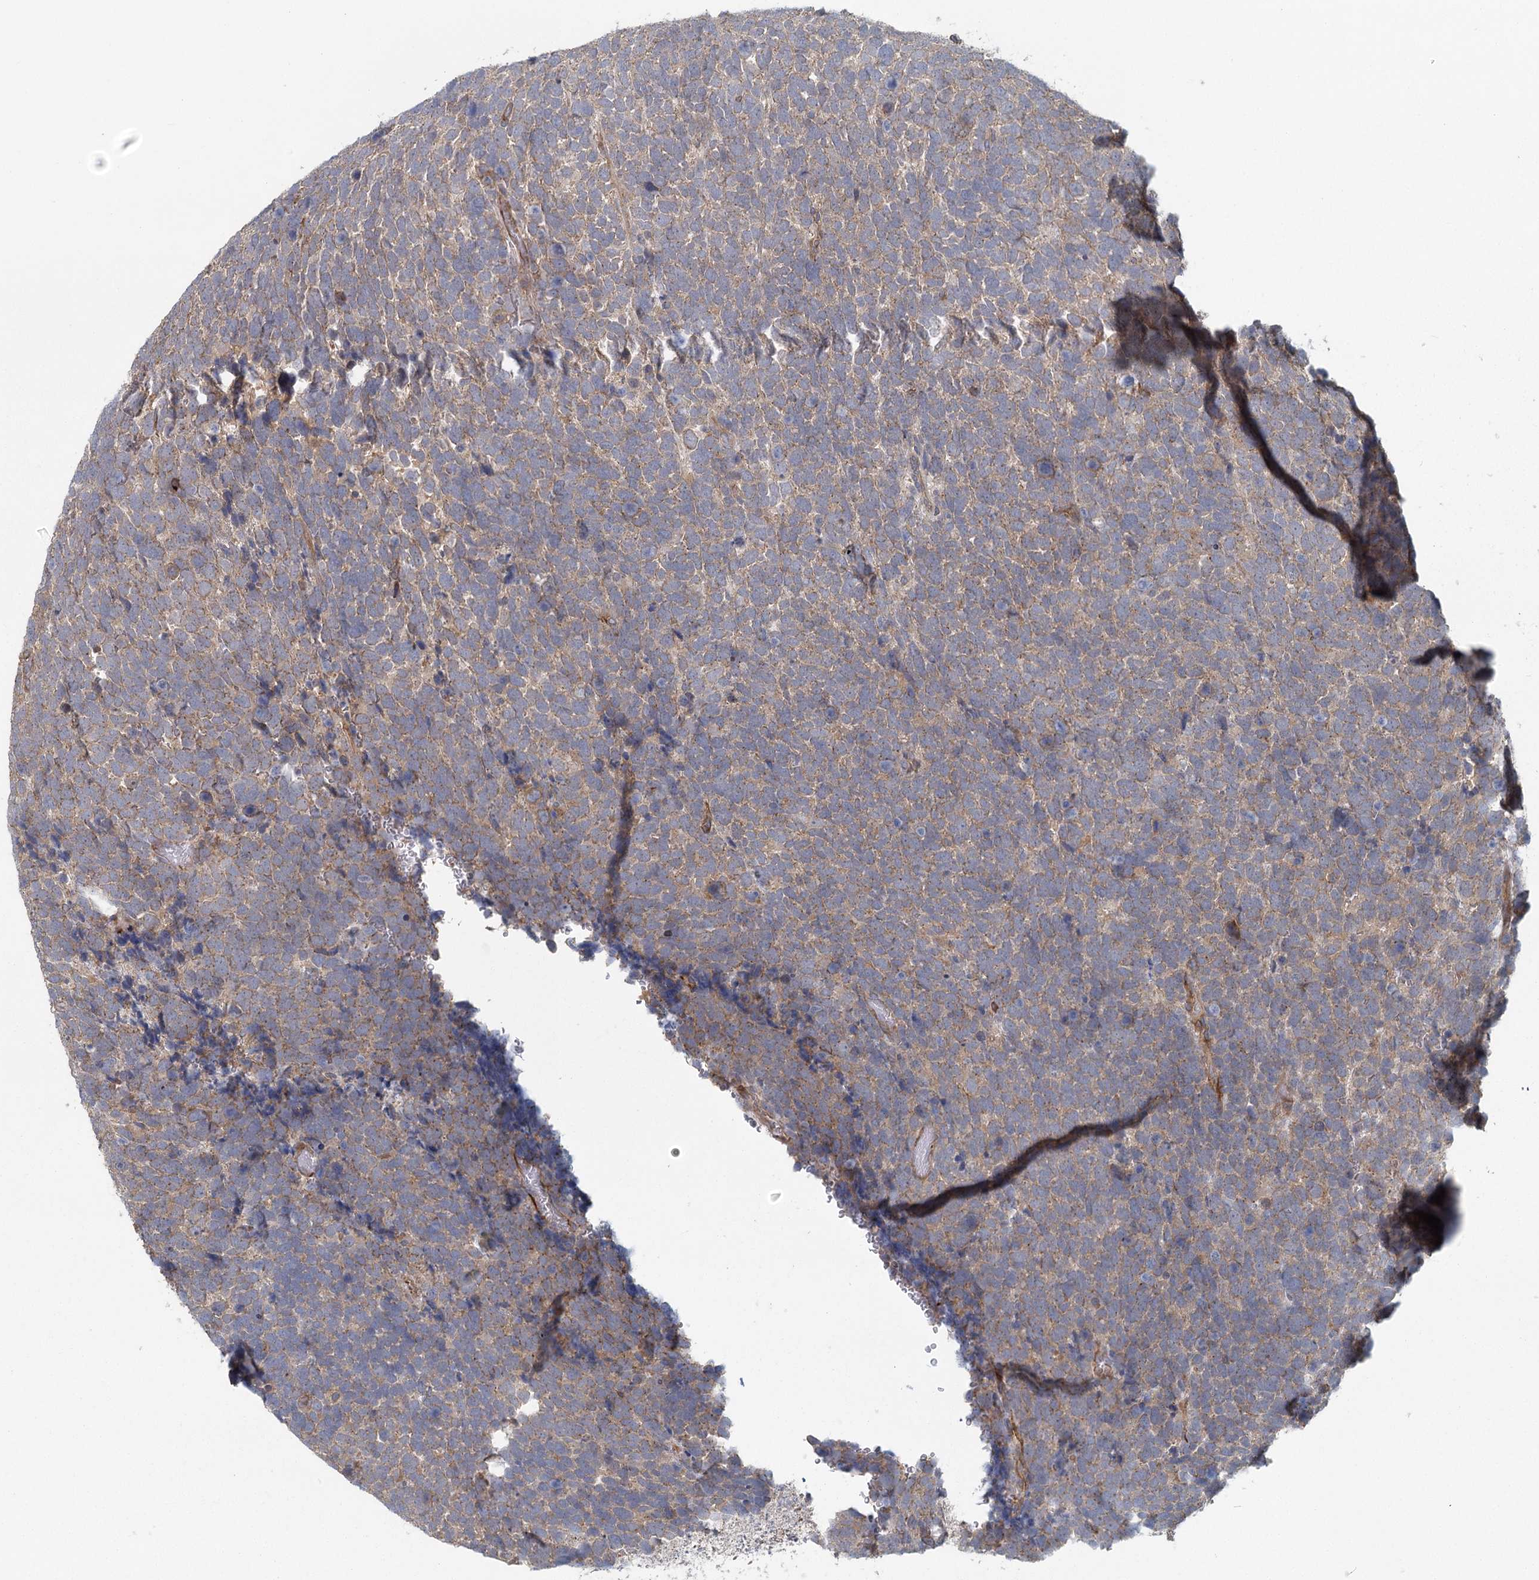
{"staining": {"intensity": "weak", "quantity": "25%-75%", "location": "cytoplasmic/membranous"}, "tissue": "urothelial cancer", "cell_type": "Tumor cells", "image_type": "cancer", "snomed": [{"axis": "morphology", "description": "Urothelial carcinoma, High grade"}, {"axis": "topography", "description": "Urinary bladder"}], "caption": "Protein staining reveals weak cytoplasmic/membranous expression in approximately 25%-75% of tumor cells in urothelial cancer.", "gene": "PLEKHA7", "patient": {"sex": "female", "age": 82}}